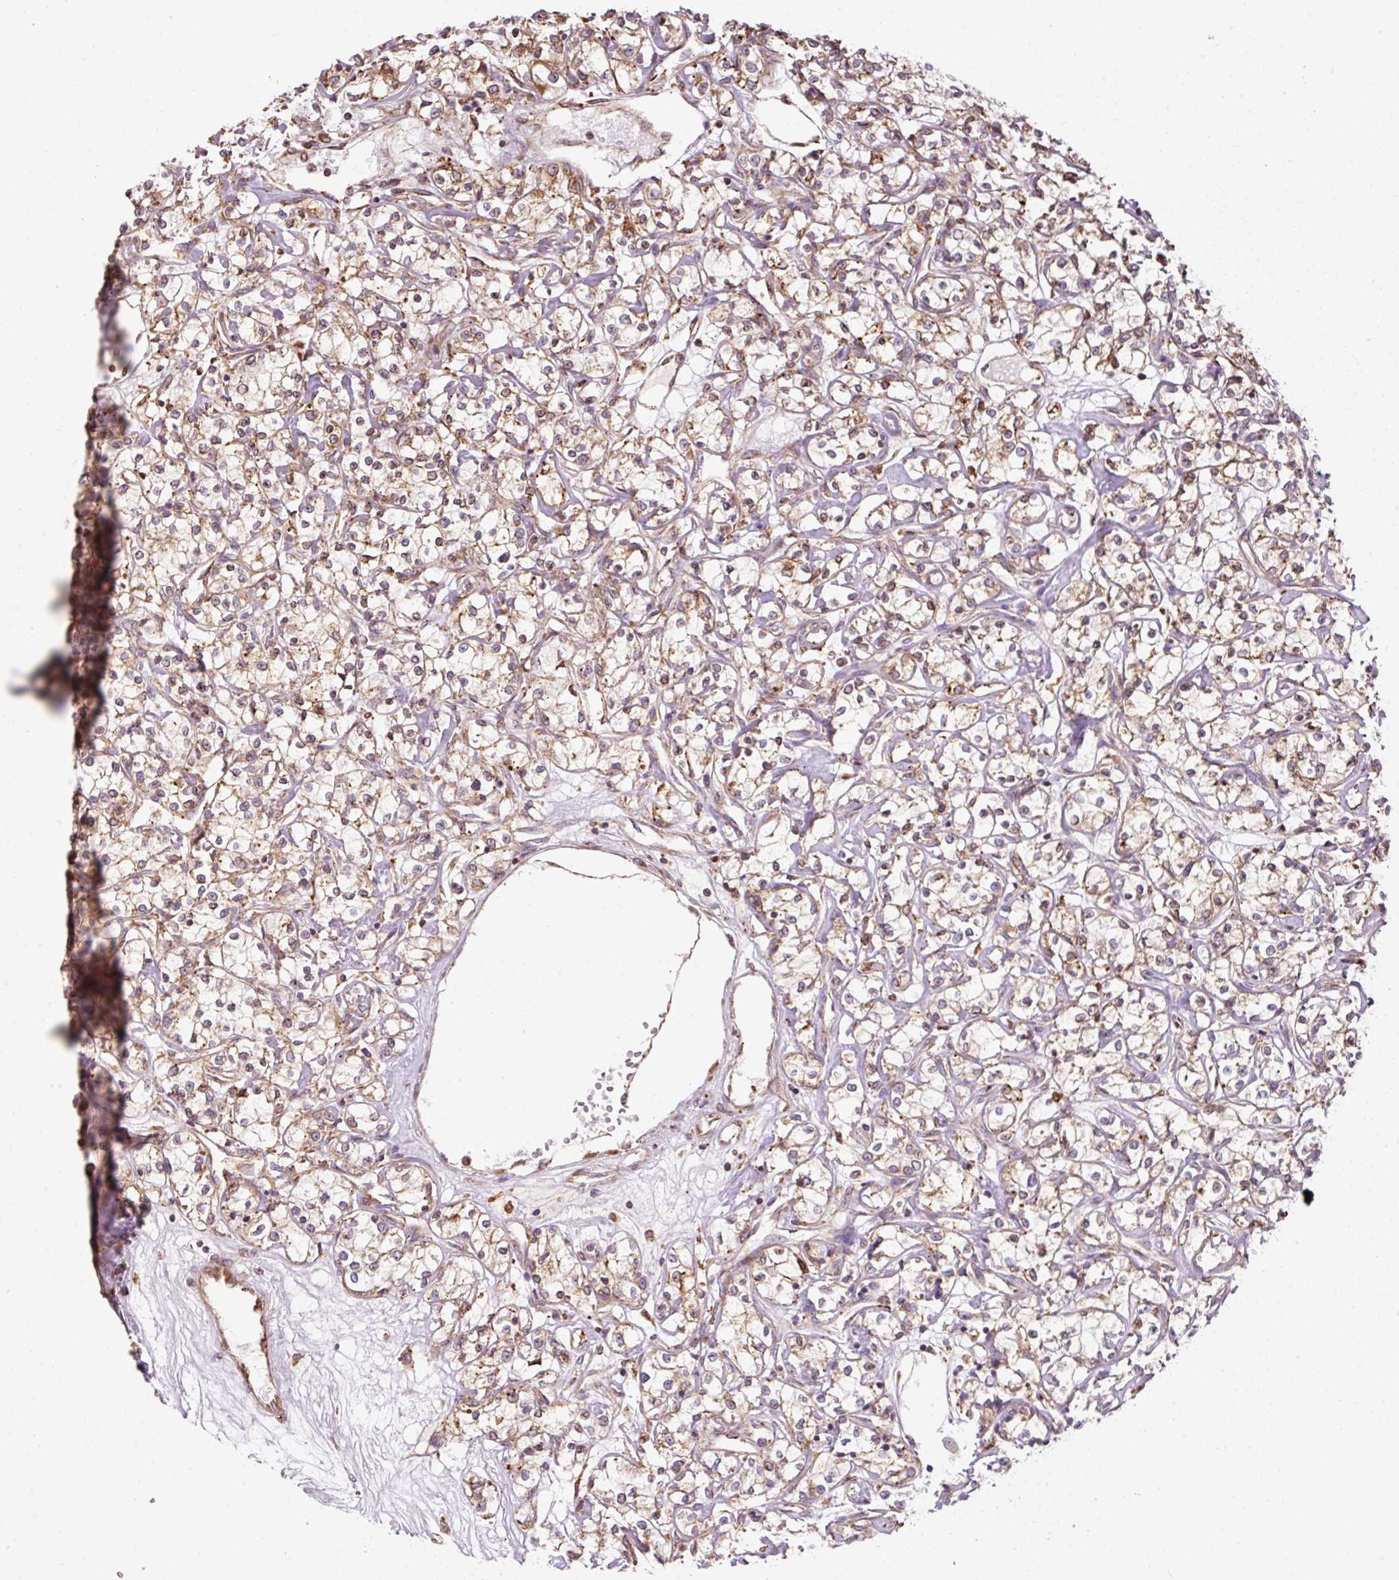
{"staining": {"intensity": "moderate", "quantity": ">75%", "location": "cytoplasmic/membranous"}, "tissue": "renal cancer", "cell_type": "Tumor cells", "image_type": "cancer", "snomed": [{"axis": "morphology", "description": "Adenocarcinoma, NOS"}, {"axis": "topography", "description": "Kidney"}], "caption": "Protein staining of renal cancer tissue exhibits moderate cytoplasmic/membranous positivity in about >75% of tumor cells. The protein of interest is stained brown, and the nuclei are stained in blue (DAB (3,3'-diaminobenzidine) IHC with brightfield microscopy, high magnification).", "gene": "PRKCSH", "patient": {"sex": "female", "age": 59}}